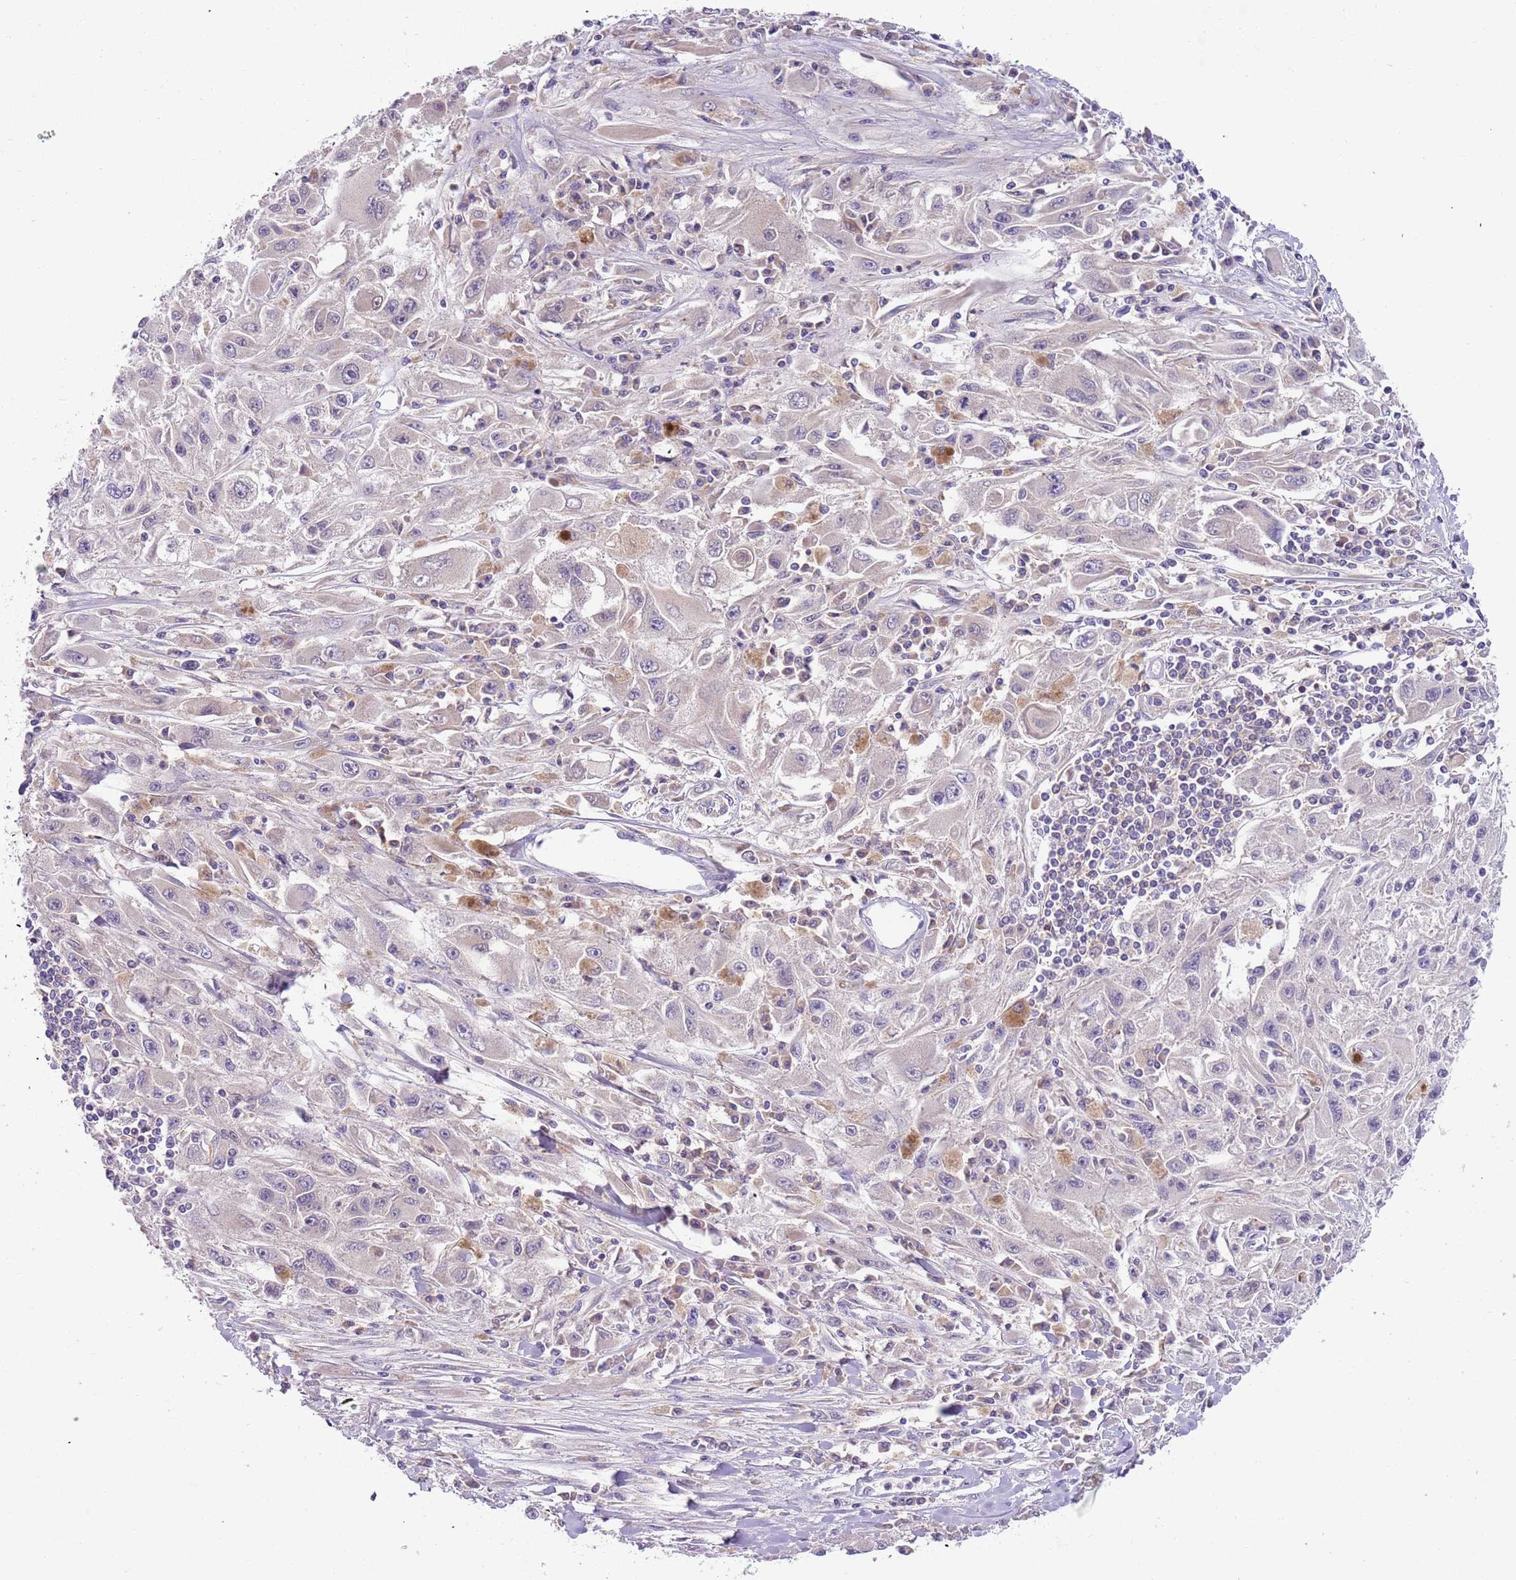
{"staining": {"intensity": "negative", "quantity": "none", "location": "none"}, "tissue": "melanoma", "cell_type": "Tumor cells", "image_type": "cancer", "snomed": [{"axis": "morphology", "description": "Malignant melanoma, Metastatic site"}, {"axis": "topography", "description": "Skin"}], "caption": "A histopathology image of malignant melanoma (metastatic site) stained for a protein shows no brown staining in tumor cells. Nuclei are stained in blue.", "gene": "RMND5B", "patient": {"sex": "male", "age": 53}}